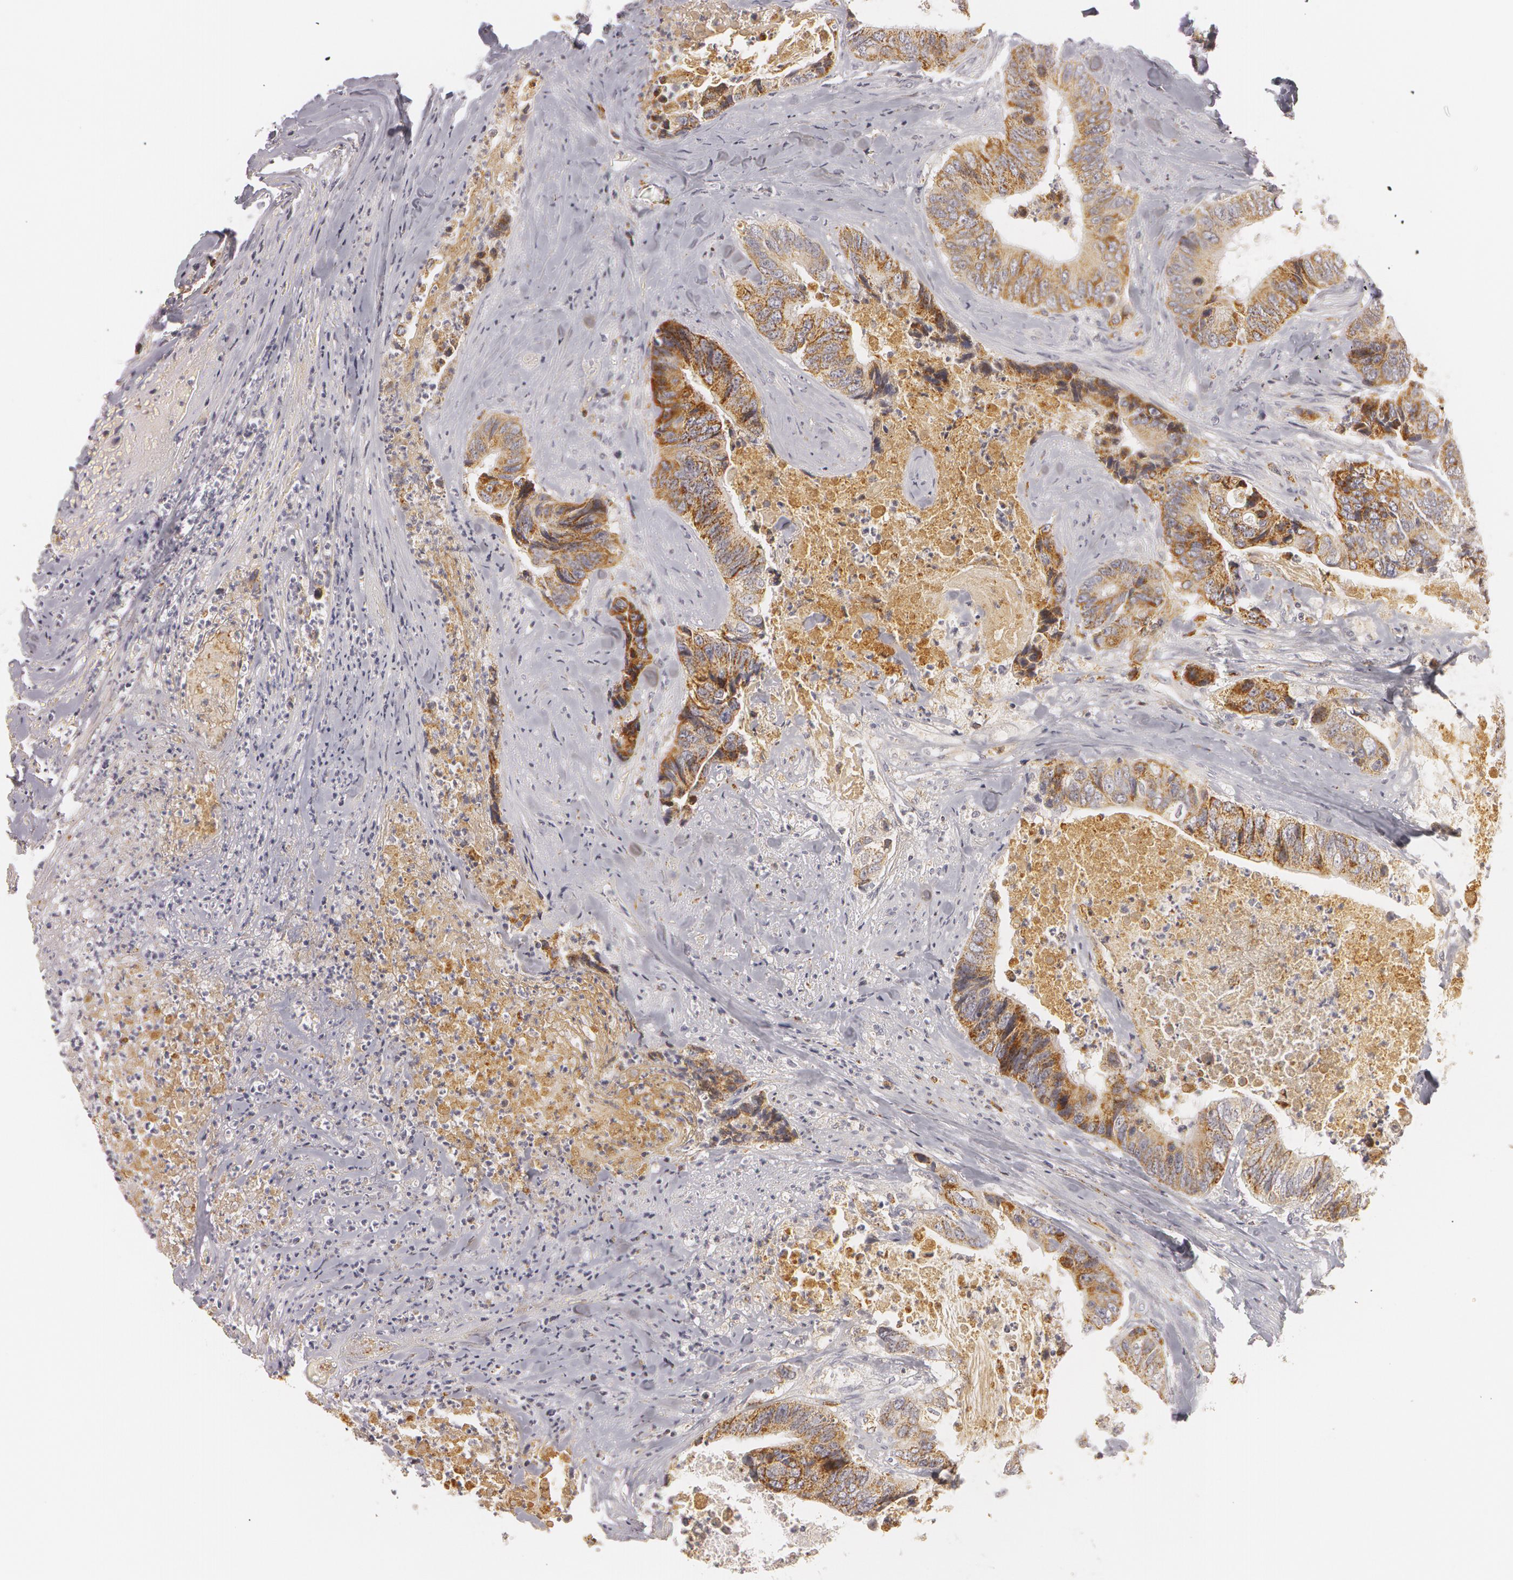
{"staining": {"intensity": "strong", "quantity": ">75%", "location": "cytoplasmic/membranous"}, "tissue": "colorectal cancer", "cell_type": "Tumor cells", "image_type": "cancer", "snomed": [{"axis": "morphology", "description": "Adenocarcinoma, NOS"}, {"axis": "topography", "description": "Rectum"}], "caption": "Protein staining of adenocarcinoma (colorectal) tissue reveals strong cytoplasmic/membranous expression in approximately >75% of tumor cells.", "gene": "C7", "patient": {"sex": "female", "age": 65}}